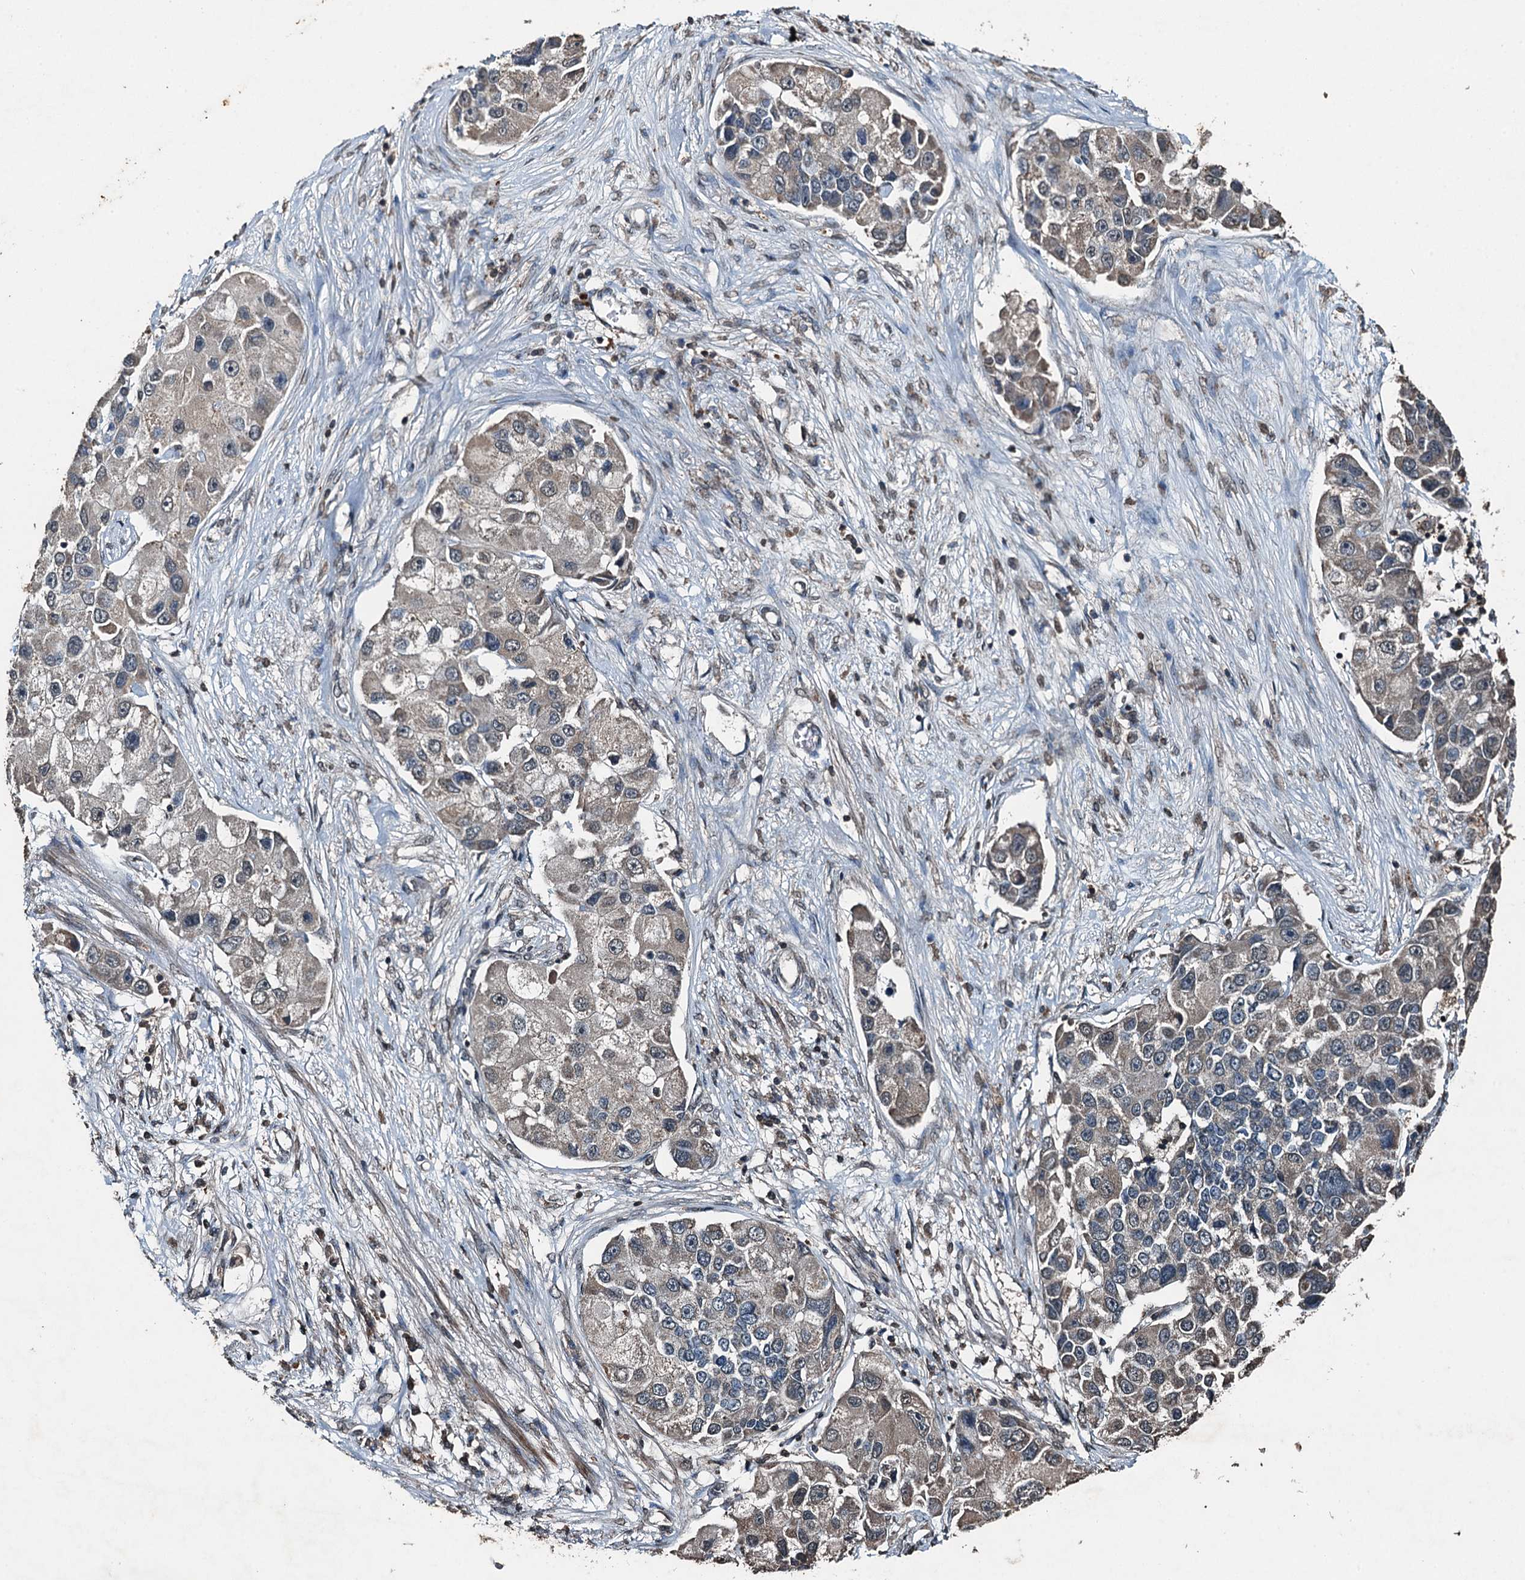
{"staining": {"intensity": "negative", "quantity": "none", "location": "none"}, "tissue": "lung cancer", "cell_type": "Tumor cells", "image_type": "cancer", "snomed": [{"axis": "morphology", "description": "Adenocarcinoma, NOS"}, {"axis": "topography", "description": "Lung"}], "caption": "Immunohistochemistry (IHC) of human lung adenocarcinoma exhibits no expression in tumor cells.", "gene": "TCTN1", "patient": {"sex": "female", "age": 54}}